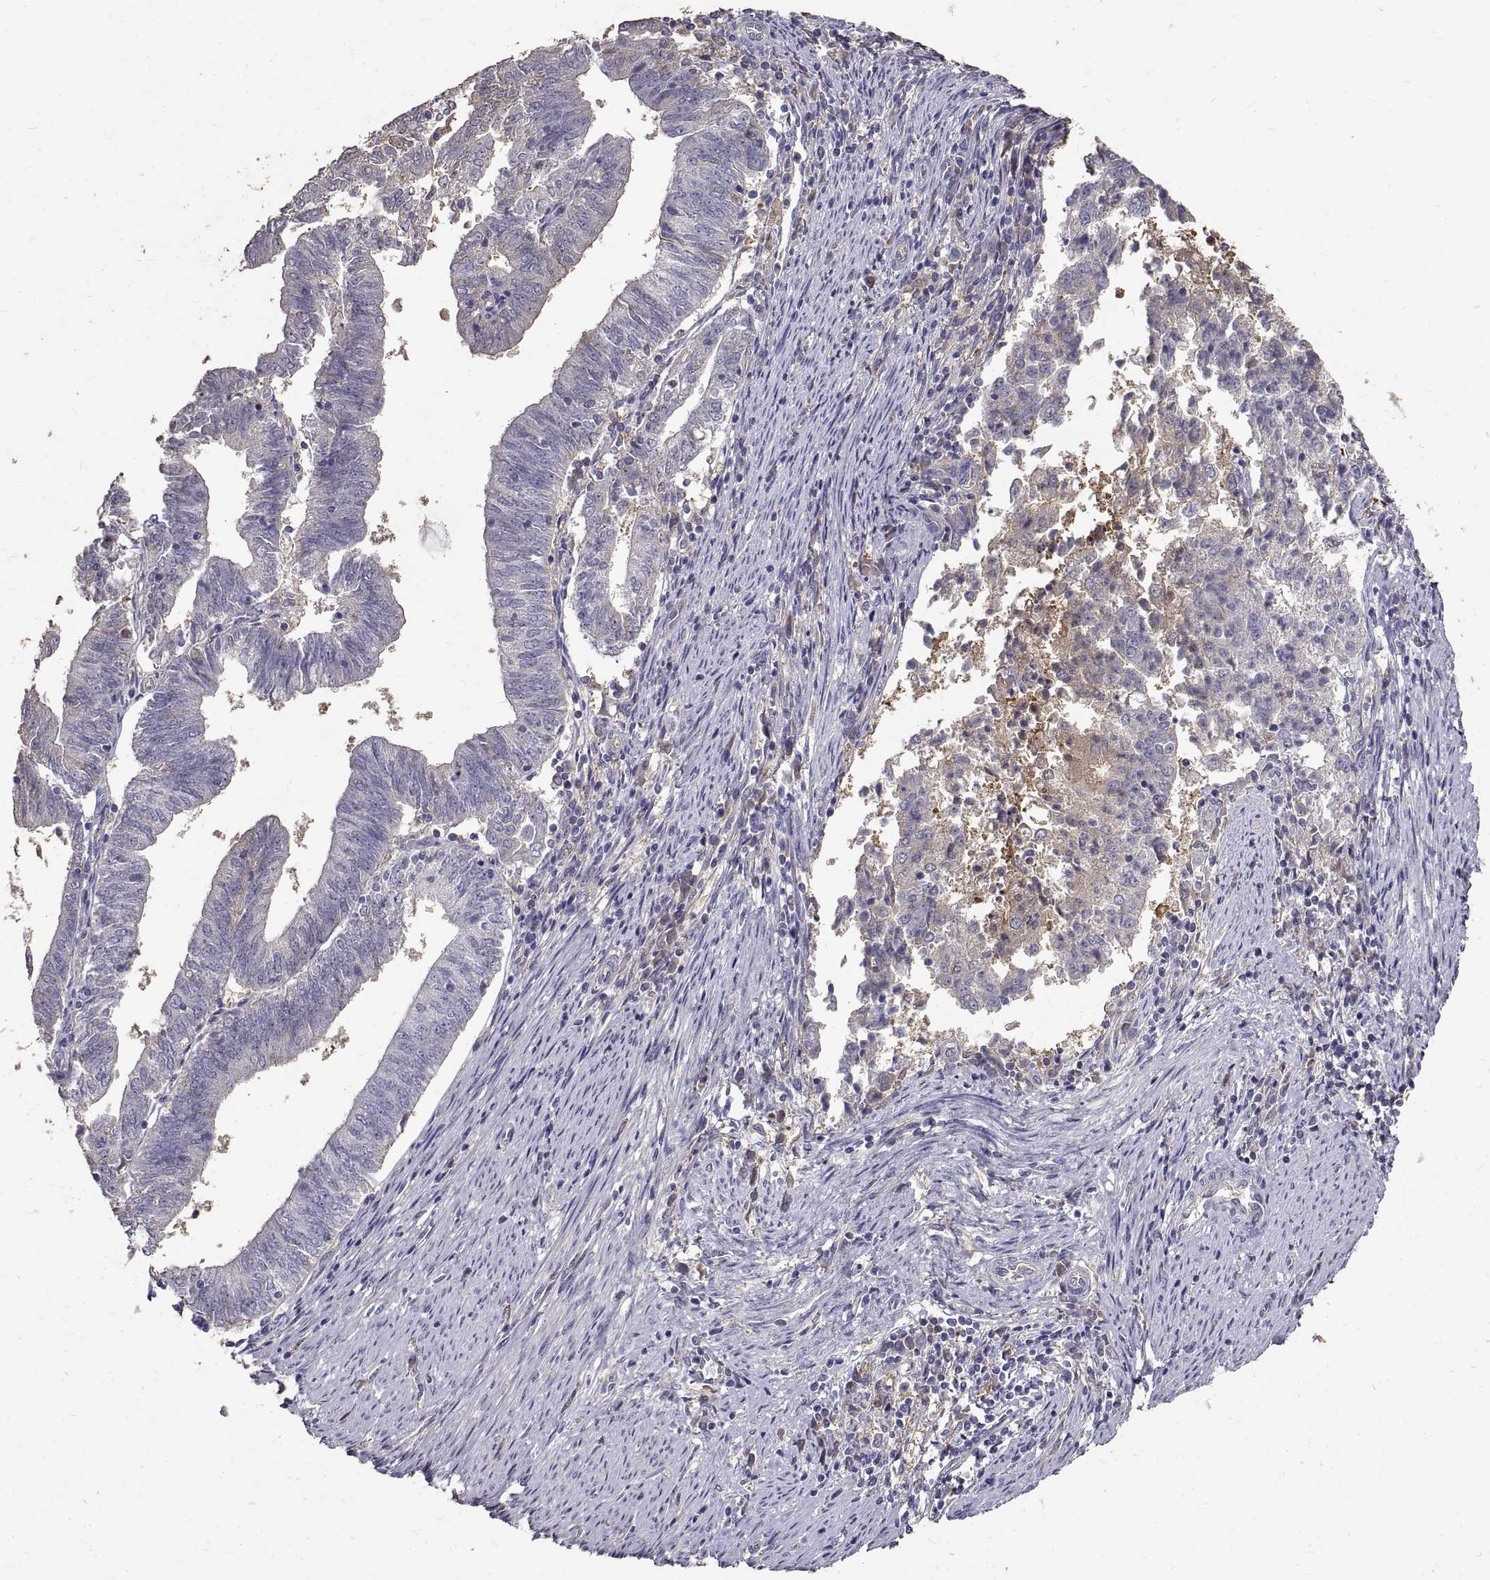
{"staining": {"intensity": "negative", "quantity": "none", "location": "none"}, "tissue": "endometrial cancer", "cell_type": "Tumor cells", "image_type": "cancer", "snomed": [{"axis": "morphology", "description": "Adenocarcinoma, NOS"}, {"axis": "topography", "description": "Endometrium"}], "caption": "A micrograph of human endometrial cancer (adenocarcinoma) is negative for staining in tumor cells.", "gene": "PEA15", "patient": {"sex": "female", "age": 82}}